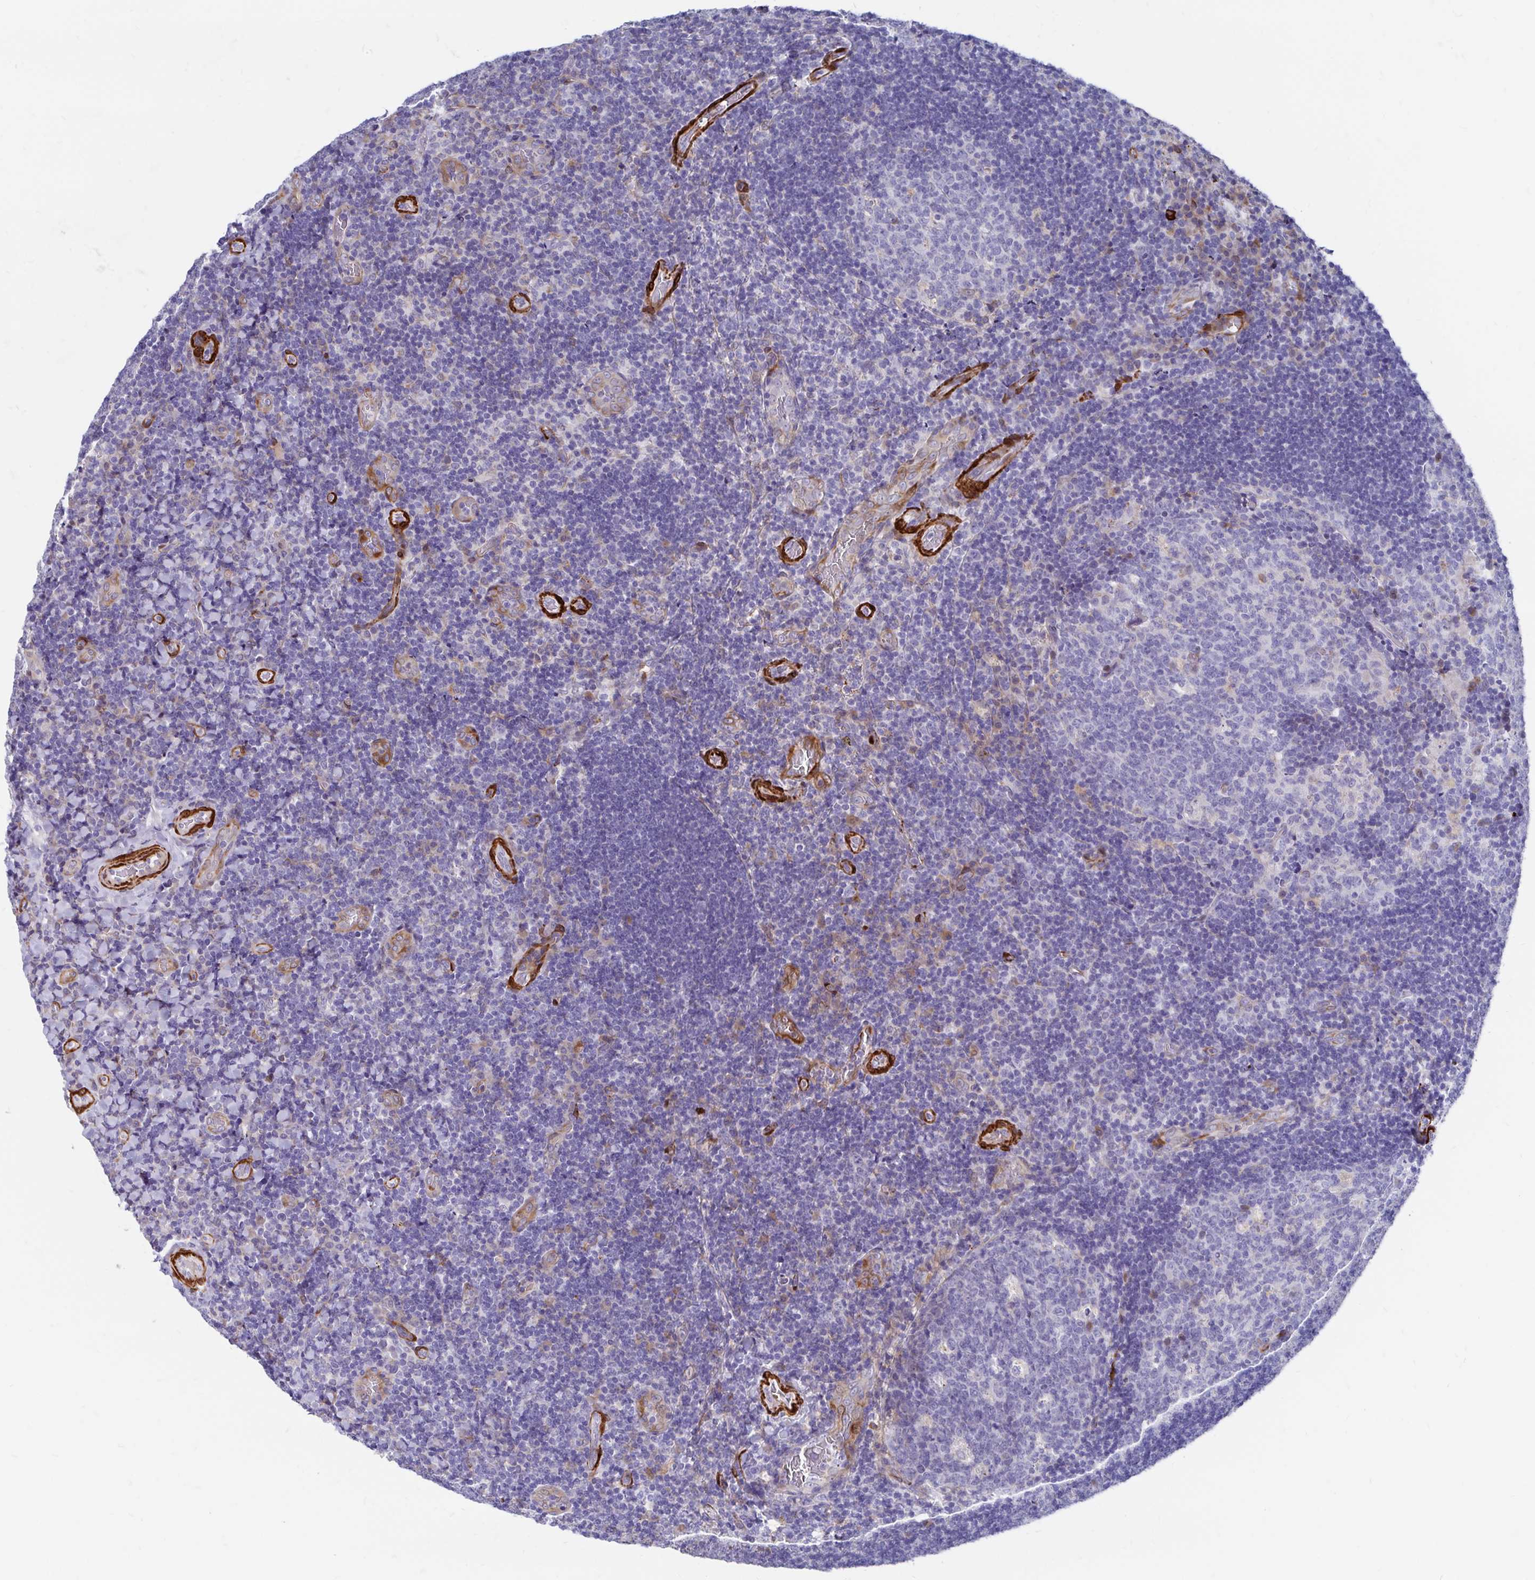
{"staining": {"intensity": "negative", "quantity": "none", "location": "none"}, "tissue": "tonsil", "cell_type": "Germinal center cells", "image_type": "normal", "snomed": [{"axis": "morphology", "description": "Normal tissue, NOS"}, {"axis": "topography", "description": "Tonsil"}], "caption": "Unremarkable tonsil was stained to show a protein in brown. There is no significant staining in germinal center cells. (Brightfield microscopy of DAB IHC at high magnification).", "gene": "CDKL1", "patient": {"sex": "male", "age": 17}}